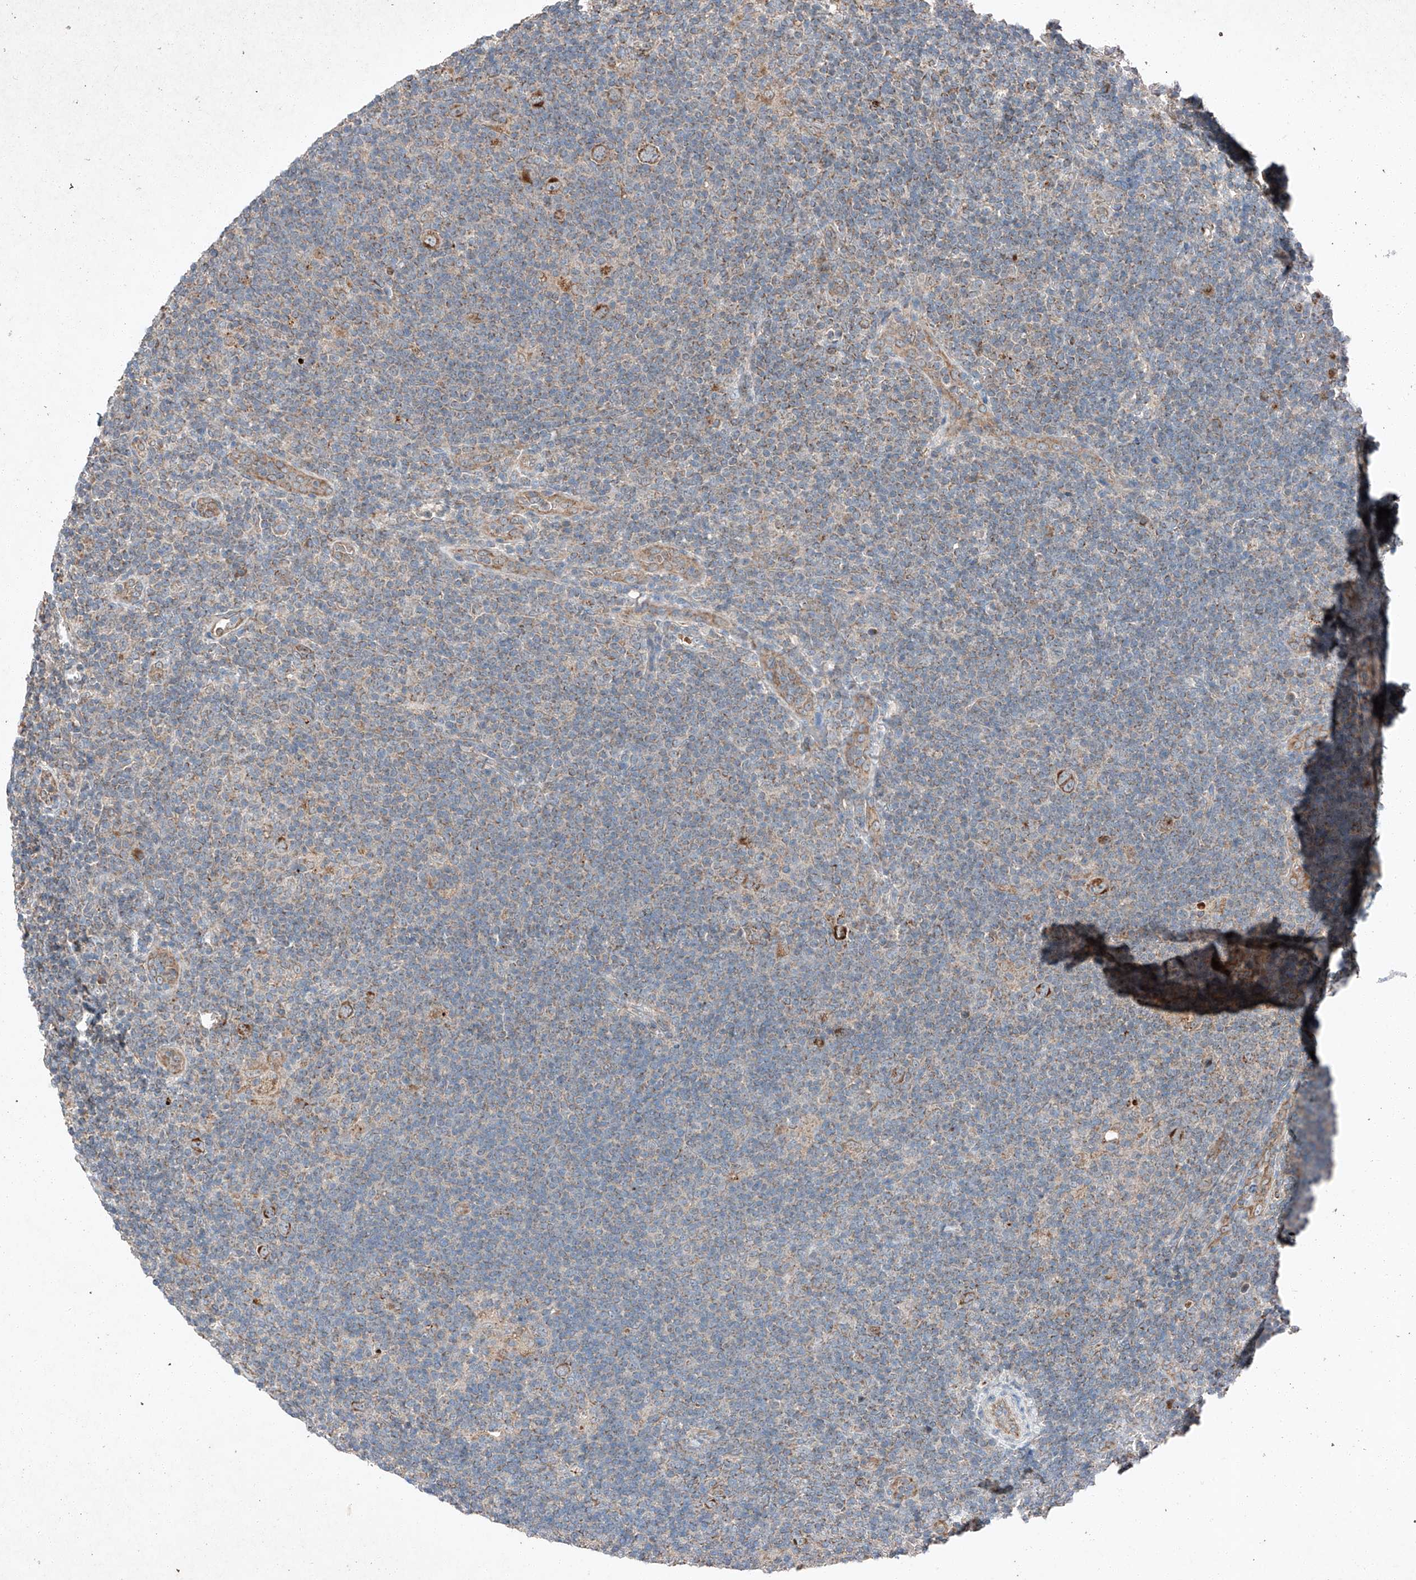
{"staining": {"intensity": "moderate", "quantity": ">75%", "location": "cytoplasmic/membranous"}, "tissue": "lymphoma", "cell_type": "Tumor cells", "image_type": "cancer", "snomed": [{"axis": "morphology", "description": "Hodgkin's disease, NOS"}, {"axis": "topography", "description": "Lymph node"}], "caption": "Lymphoma stained with IHC shows moderate cytoplasmic/membranous positivity in approximately >75% of tumor cells. (Stains: DAB (3,3'-diaminobenzidine) in brown, nuclei in blue, Microscopy: brightfield microscopy at high magnification).", "gene": "RUSC1", "patient": {"sex": "female", "age": 57}}